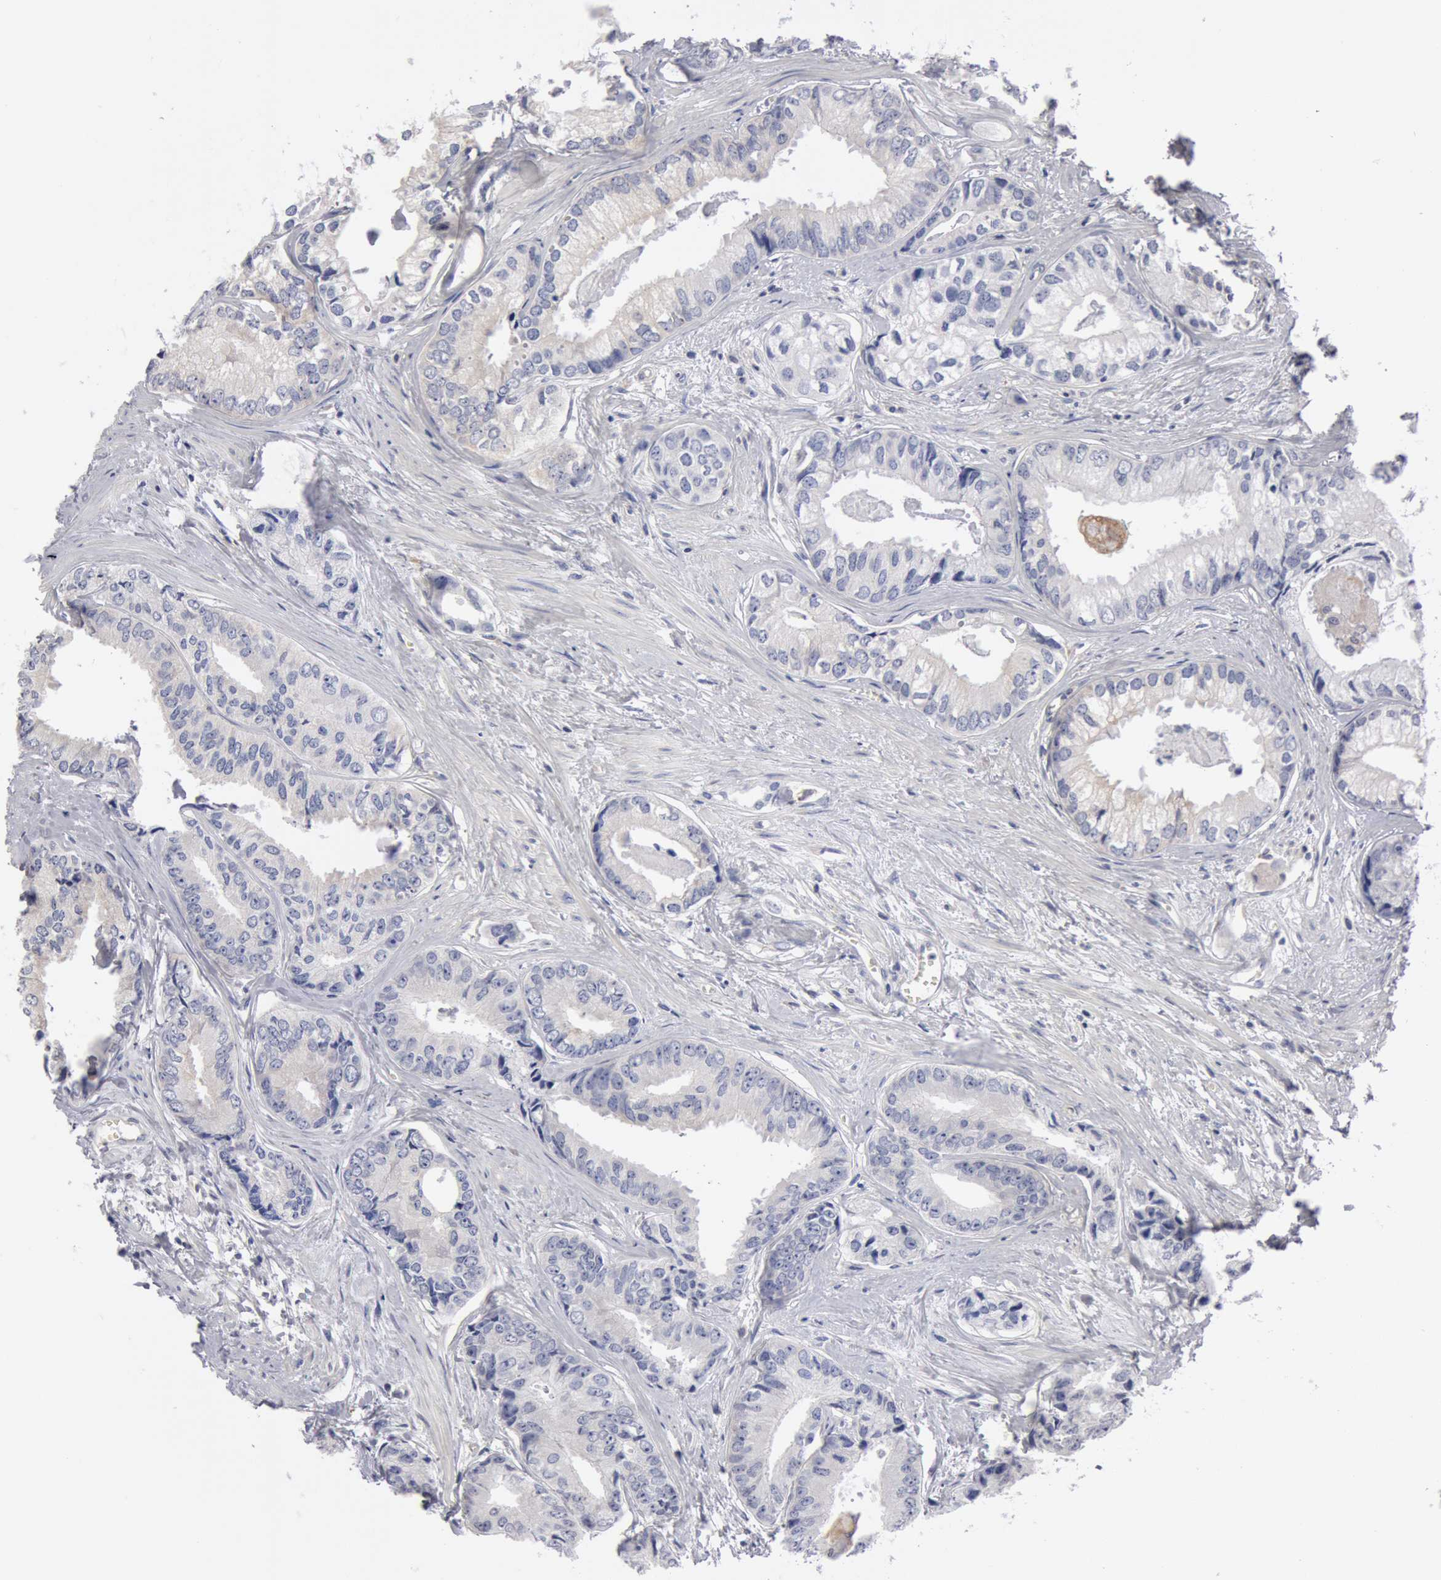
{"staining": {"intensity": "negative", "quantity": "none", "location": "none"}, "tissue": "prostate cancer", "cell_type": "Tumor cells", "image_type": "cancer", "snomed": [{"axis": "morphology", "description": "Adenocarcinoma, High grade"}, {"axis": "topography", "description": "Prostate"}], "caption": "This micrograph is of prostate adenocarcinoma (high-grade) stained with immunohistochemistry to label a protein in brown with the nuclei are counter-stained blue. There is no staining in tumor cells. (DAB immunohistochemistry (IHC), high magnification).", "gene": "OSBPL8", "patient": {"sex": "male", "age": 56}}